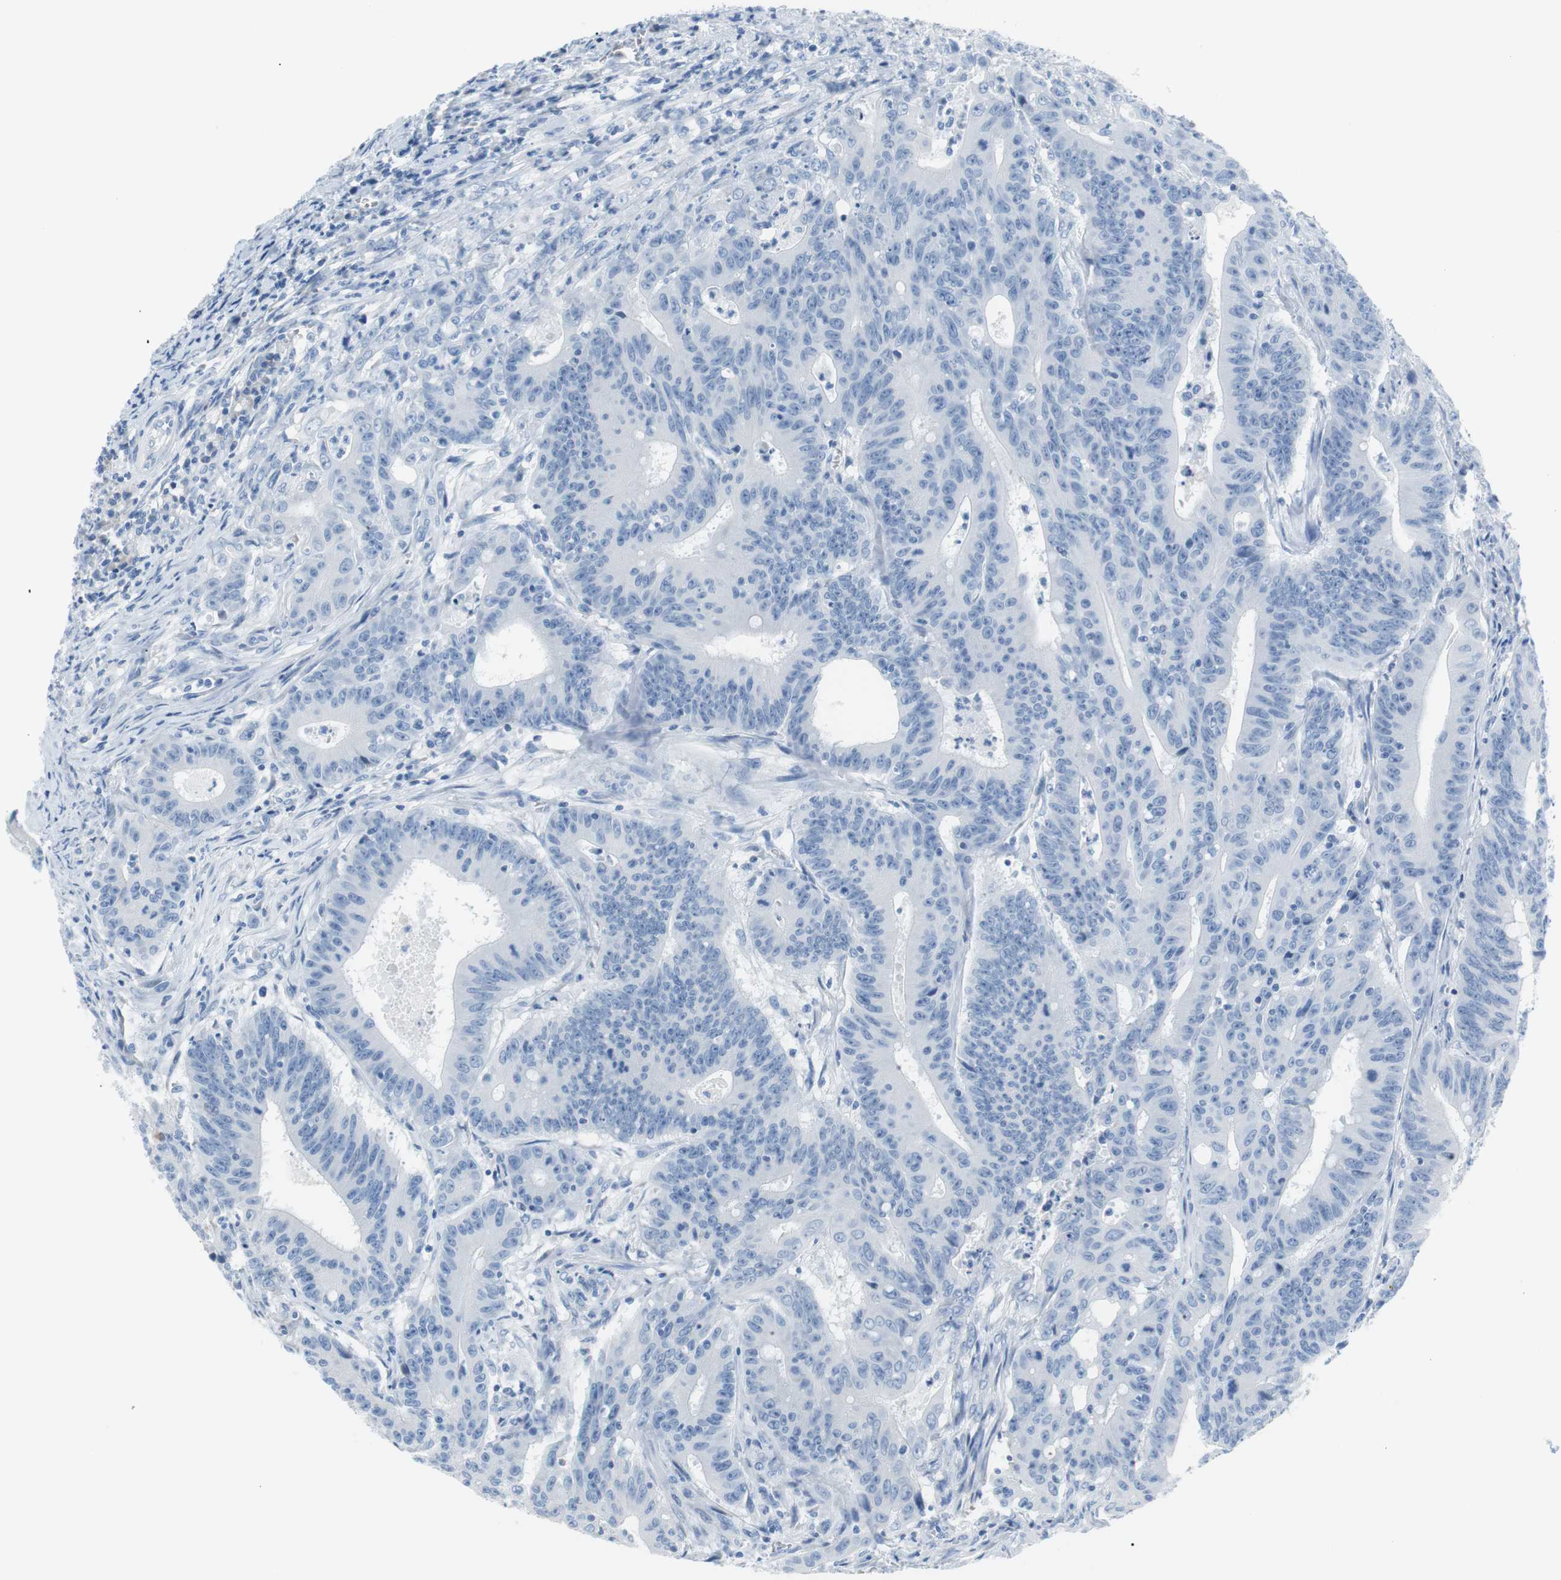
{"staining": {"intensity": "negative", "quantity": "none", "location": "none"}, "tissue": "colorectal cancer", "cell_type": "Tumor cells", "image_type": "cancer", "snomed": [{"axis": "morphology", "description": "Adenocarcinoma, NOS"}, {"axis": "topography", "description": "Colon"}], "caption": "This histopathology image is of colorectal cancer stained with IHC to label a protein in brown with the nuclei are counter-stained blue. There is no expression in tumor cells. Nuclei are stained in blue.", "gene": "MYH1", "patient": {"sex": "male", "age": 45}}